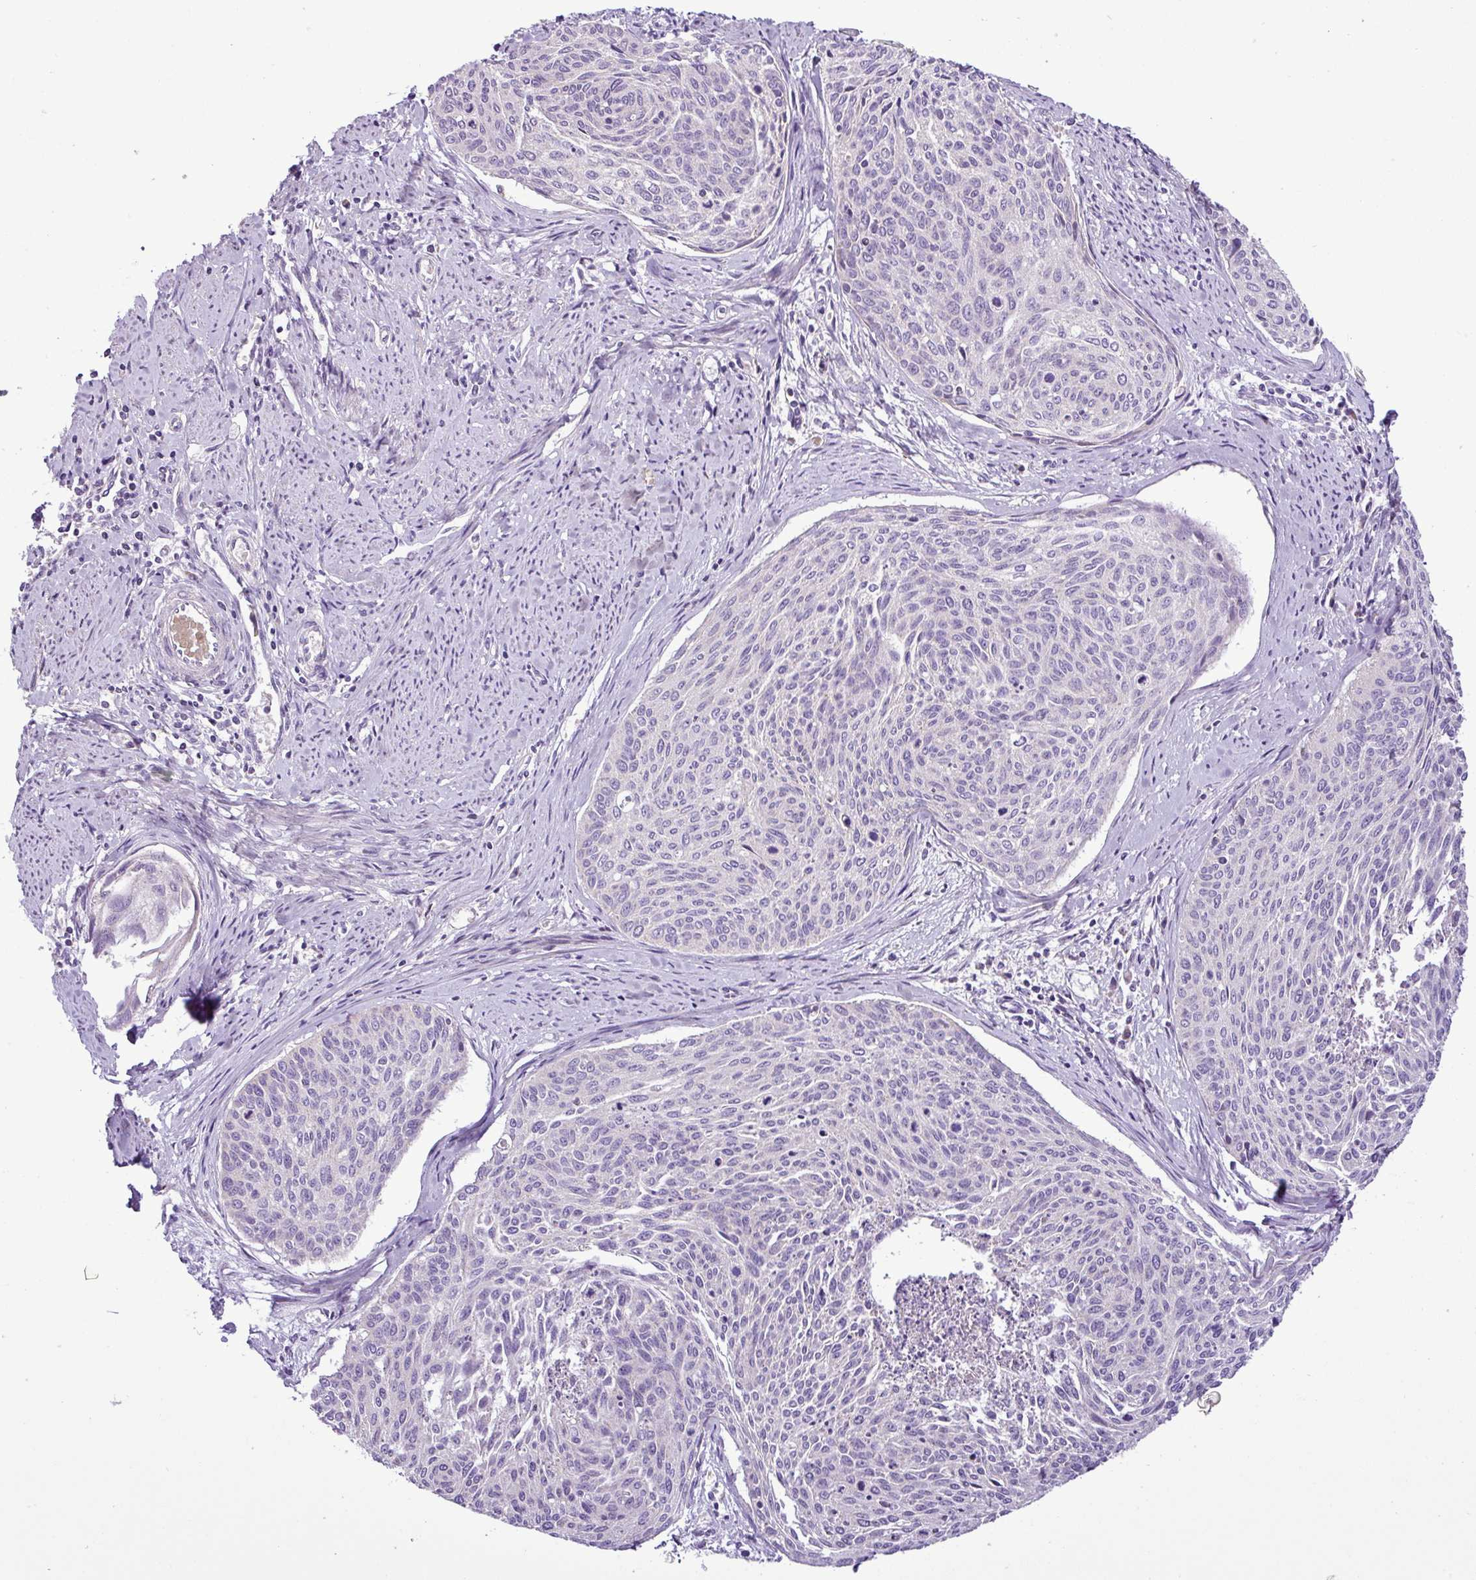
{"staining": {"intensity": "negative", "quantity": "none", "location": "none"}, "tissue": "cervical cancer", "cell_type": "Tumor cells", "image_type": "cancer", "snomed": [{"axis": "morphology", "description": "Squamous cell carcinoma, NOS"}, {"axis": "topography", "description": "Cervix"}], "caption": "Photomicrograph shows no protein expression in tumor cells of cervical cancer tissue.", "gene": "FAM183A", "patient": {"sex": "female", "age": 55}}